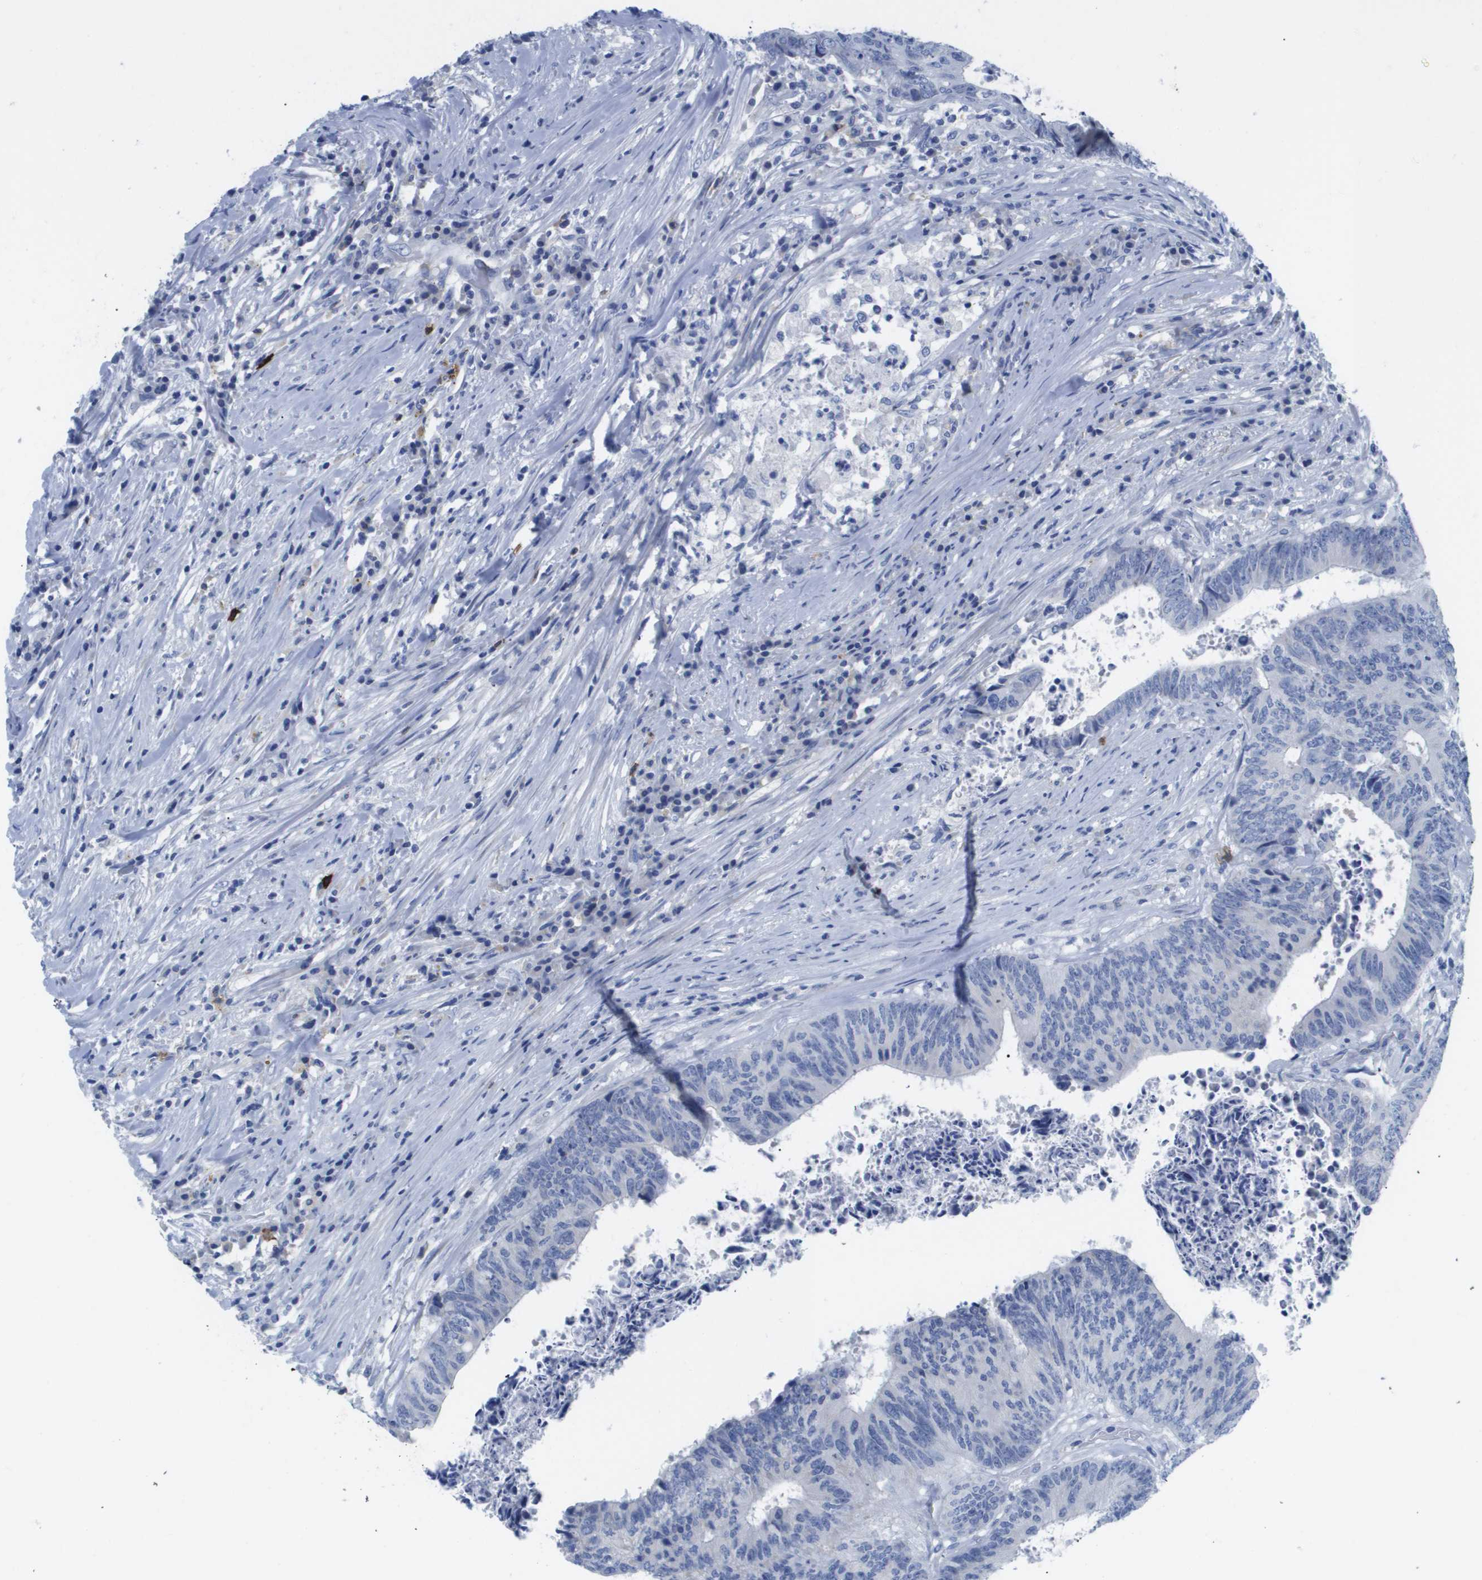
{"staining": {"intensity": "negative", "quantity": "none", "location": "none"}, "tissue": "colorectal cancer", "cell_type": "Tumor cells", "image_type": "cancer", "snomed": [{"axis": "morphology", "description": "Adenocarcinoma, NOS"}, {"axis": "topography", "description": "Rectum"}], "caption": "A high-resolution micrograph shows immunohistochemistry staining of colorectal adenocarcinoma, which shows no significant positivity in tumor cells.", "gene": "MS4A1", "patient": {"sex": "male", "age": 72}}